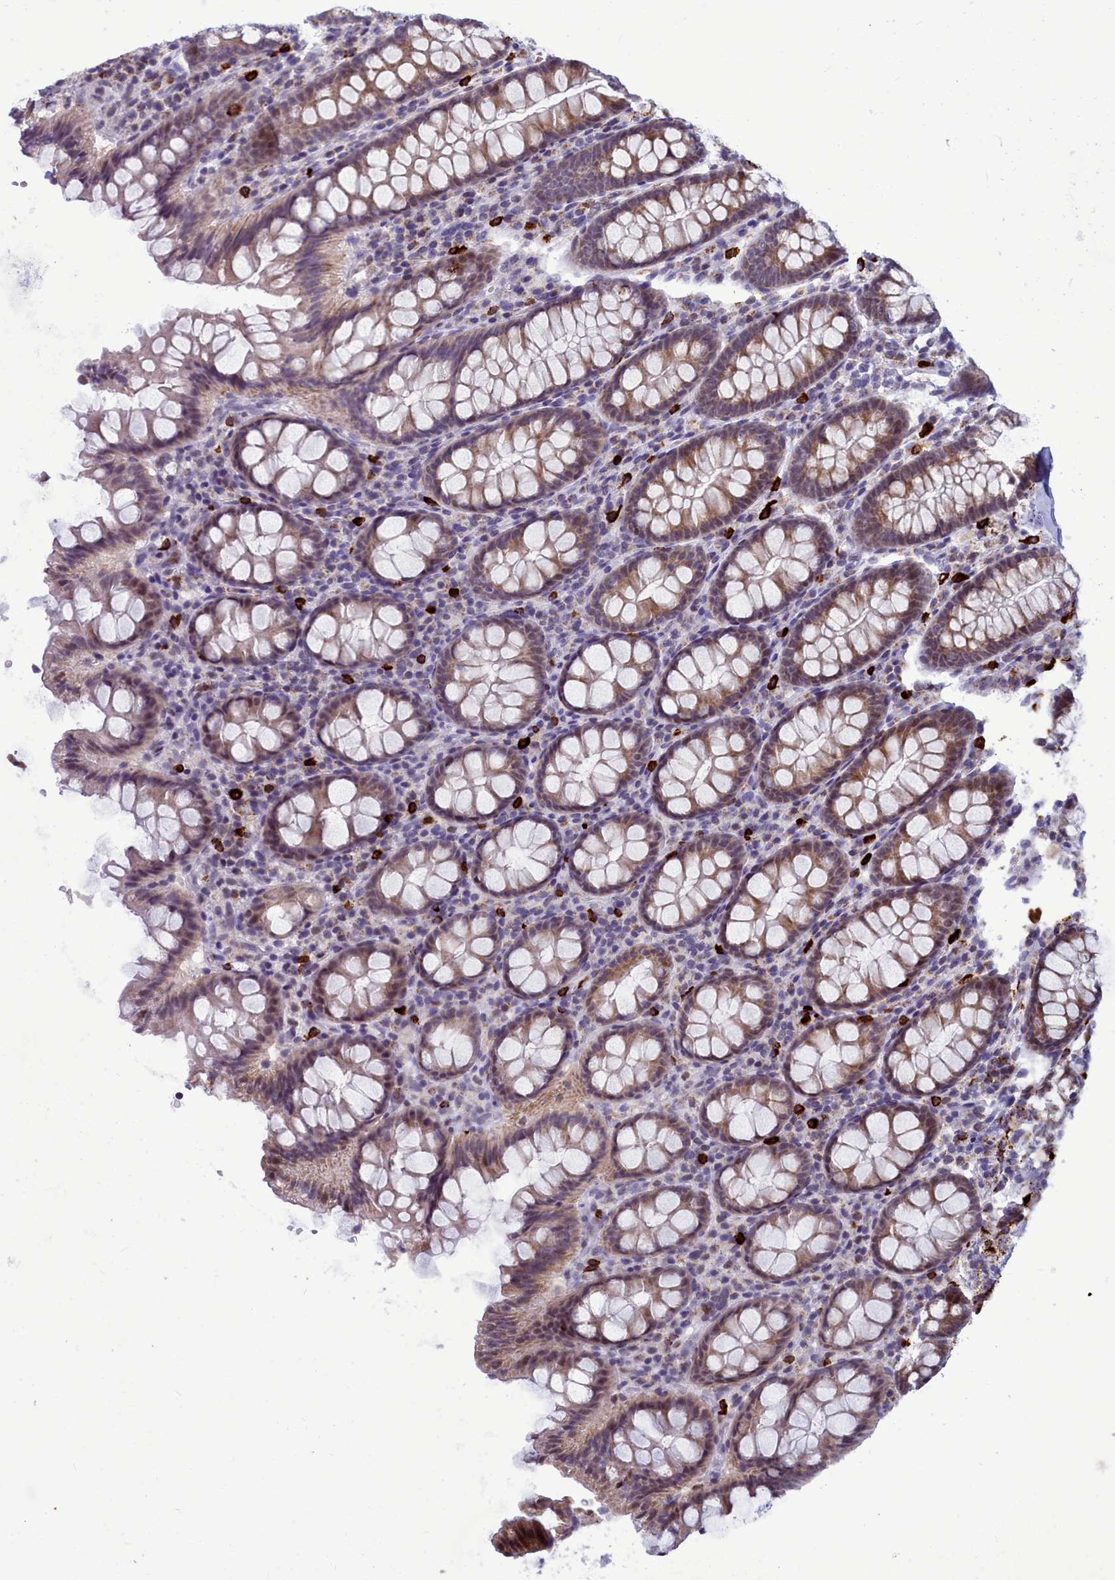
{"staining": {"intensity": "negative", "quantity": "none", "location": "none"}, "tissue": "colon", "cell_type": "Endothelial cells", "image_type": "normal", "snomed": [{"axis": "morphology", "description": "Normal tissue, NOS"}, {"axis": "topography", "description": "Colon"}], "caption": "An IHC histopathology image of benign colon is shown. There is no staining in endothelial cells of colon.", "gene": "POM121L2", "patient": {"sex": "female", "age": 79}}